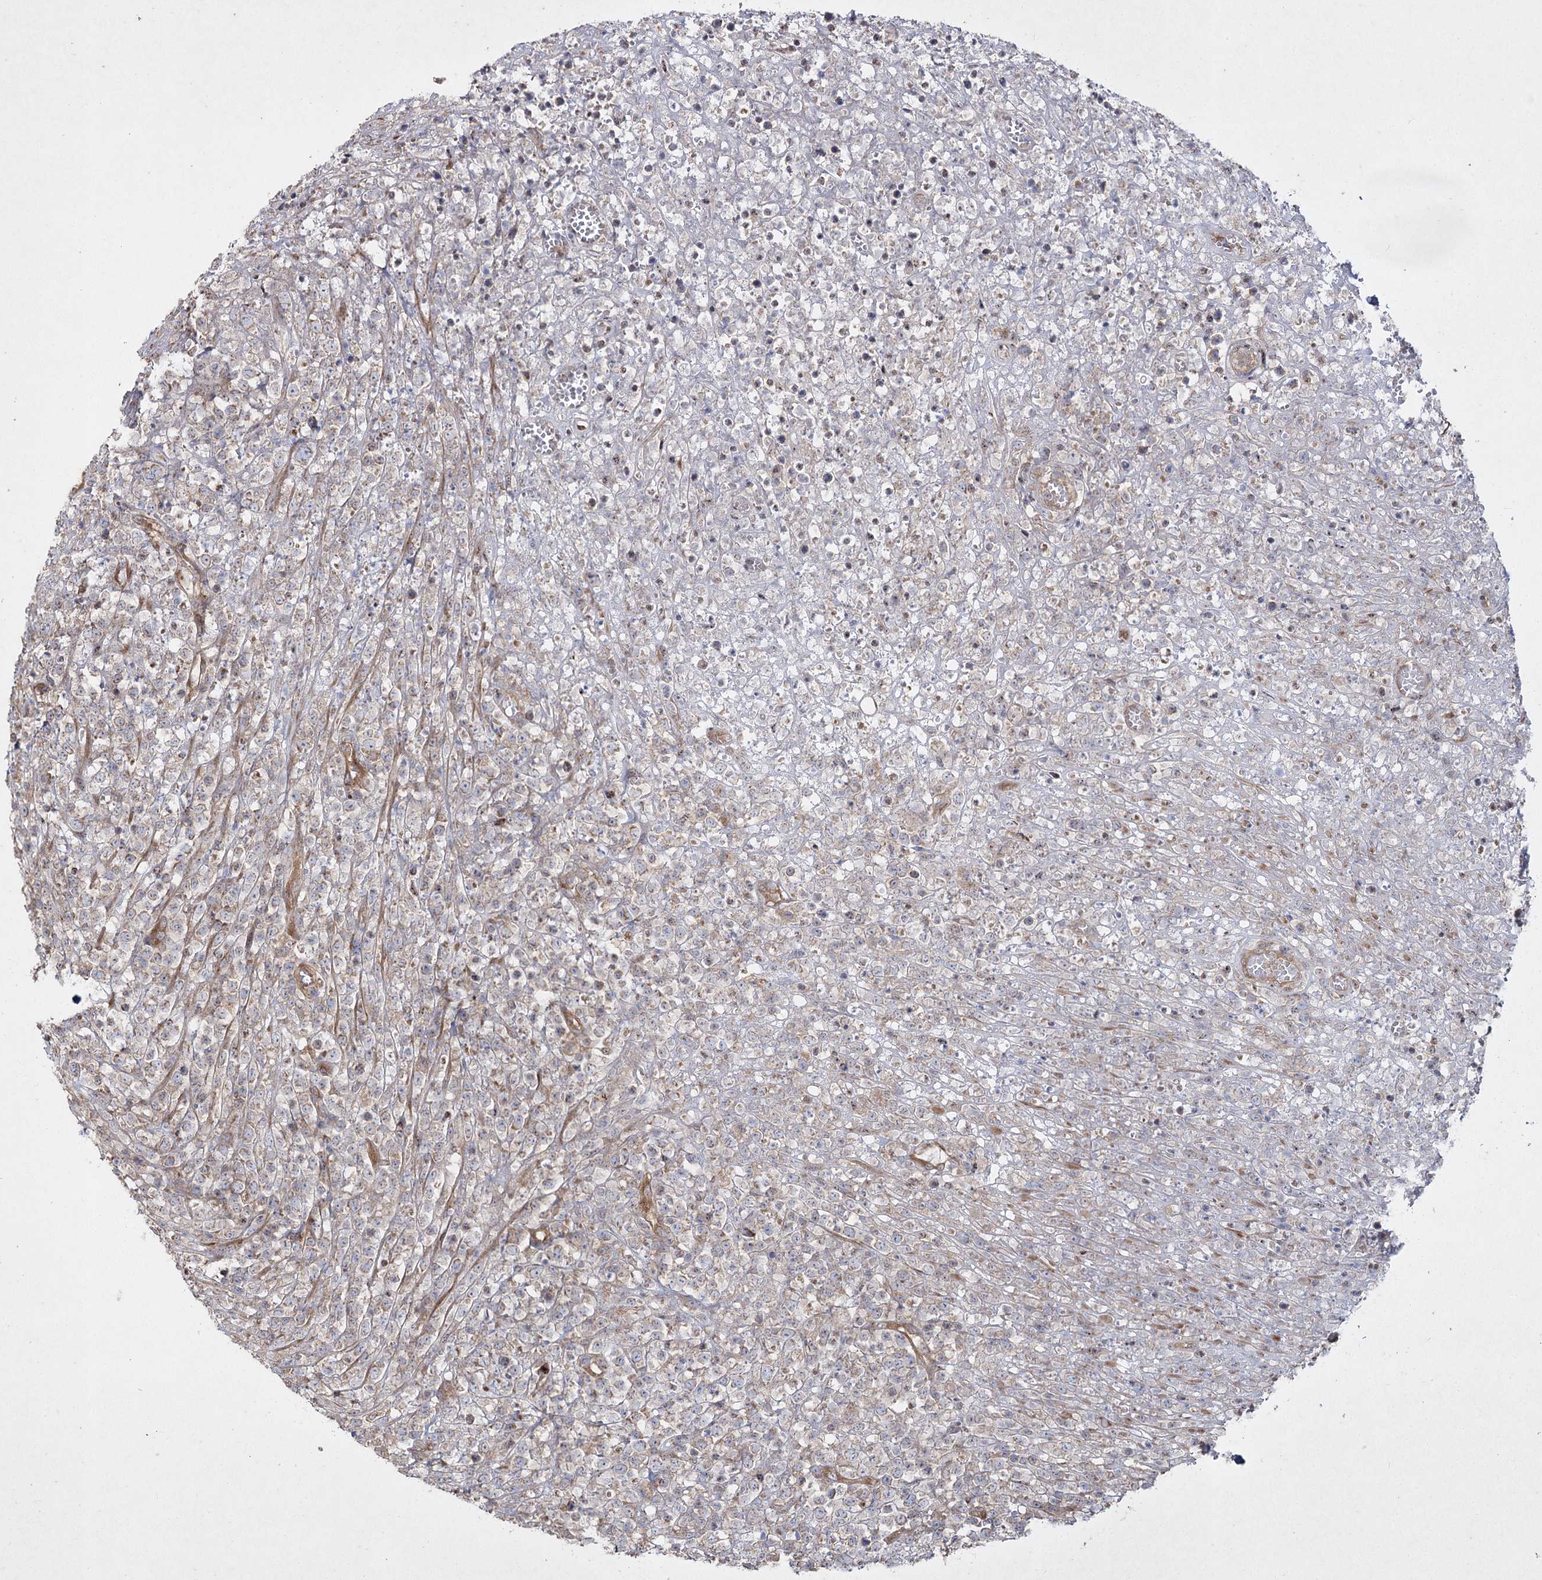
{"staining": {"intensity": "negative", "quantity": "none", "location": "none"}, "tissue": "lymphoma", "cell_type": "Tumor cells", "image_type": "cancer", "snomed": [{"axis": "morphology", "description": "Malignant lymphoma, non-Hodgkin's type, High grade"}, {"axis": "topography", "description": "Colon"}], "caption": "A high-resolution micrograph shows IHC staining of high-grade malignant lymphoma, non-Hodgkin's type, which exhibits no significant staining in tumor cells. Nuclei are stained in blue.", "gene": "SH3TC1", "patient": {"sex": "female", "age": 53}}